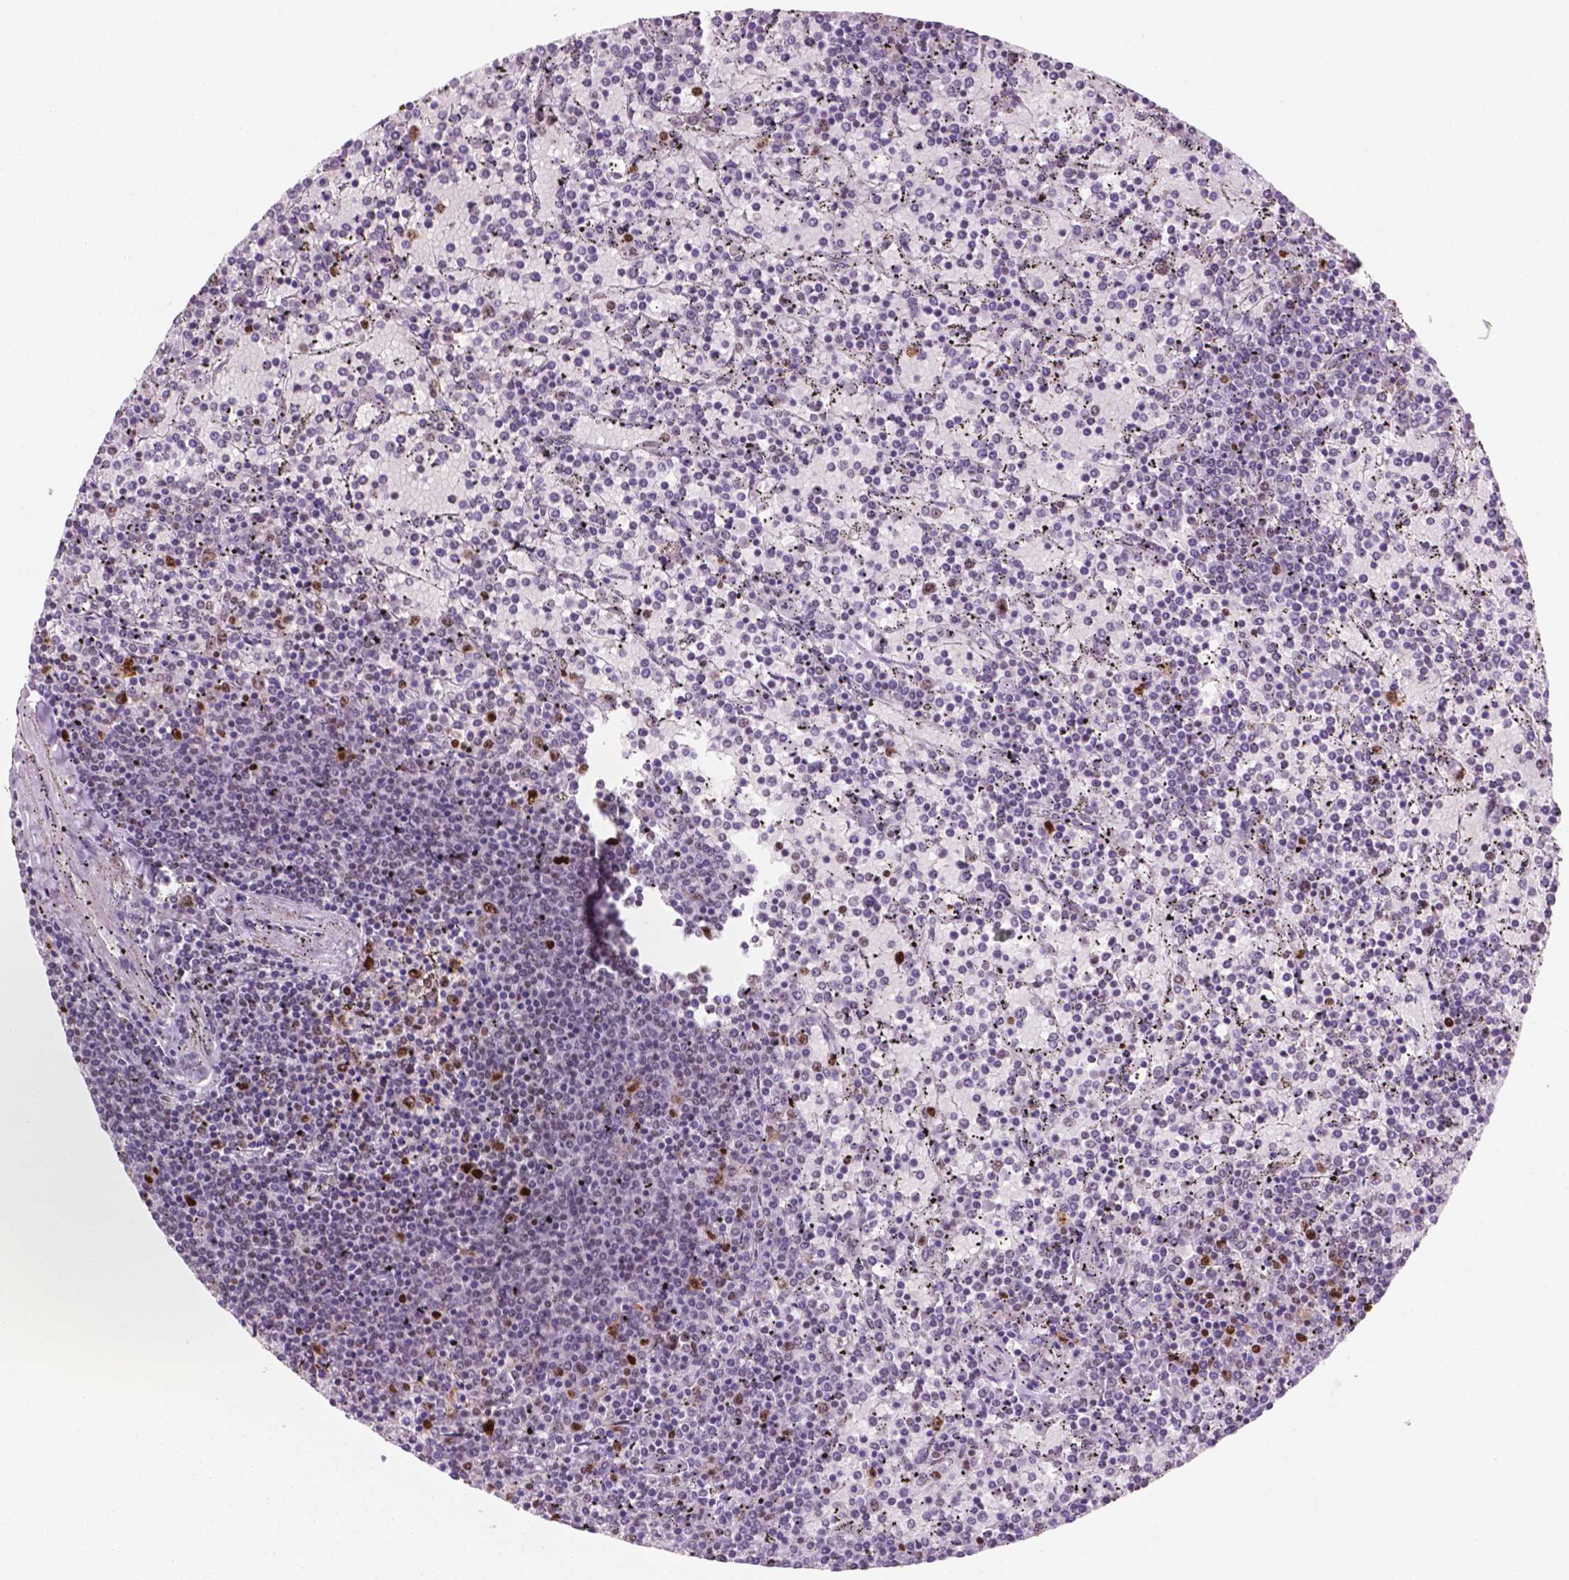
{"staining": {"intensity": "negative", "quantity": "none", "location": "none"}, "tissue": "lymphoma", "cell_type": "Tumor cells", "image_type": "cancer", "snomed": [{"axis": "morphology", "description": "Malignant lymphoma, non-Hodgkin's type, Low grade"}, {"axis": "topography", "description": "Spleen"}], "caption": "Histopathology image shows no protein positivity in tumor cells of lymphoma tissue.", "gene": "MSH6", "patient": {"sex": "female", "age": 77}}